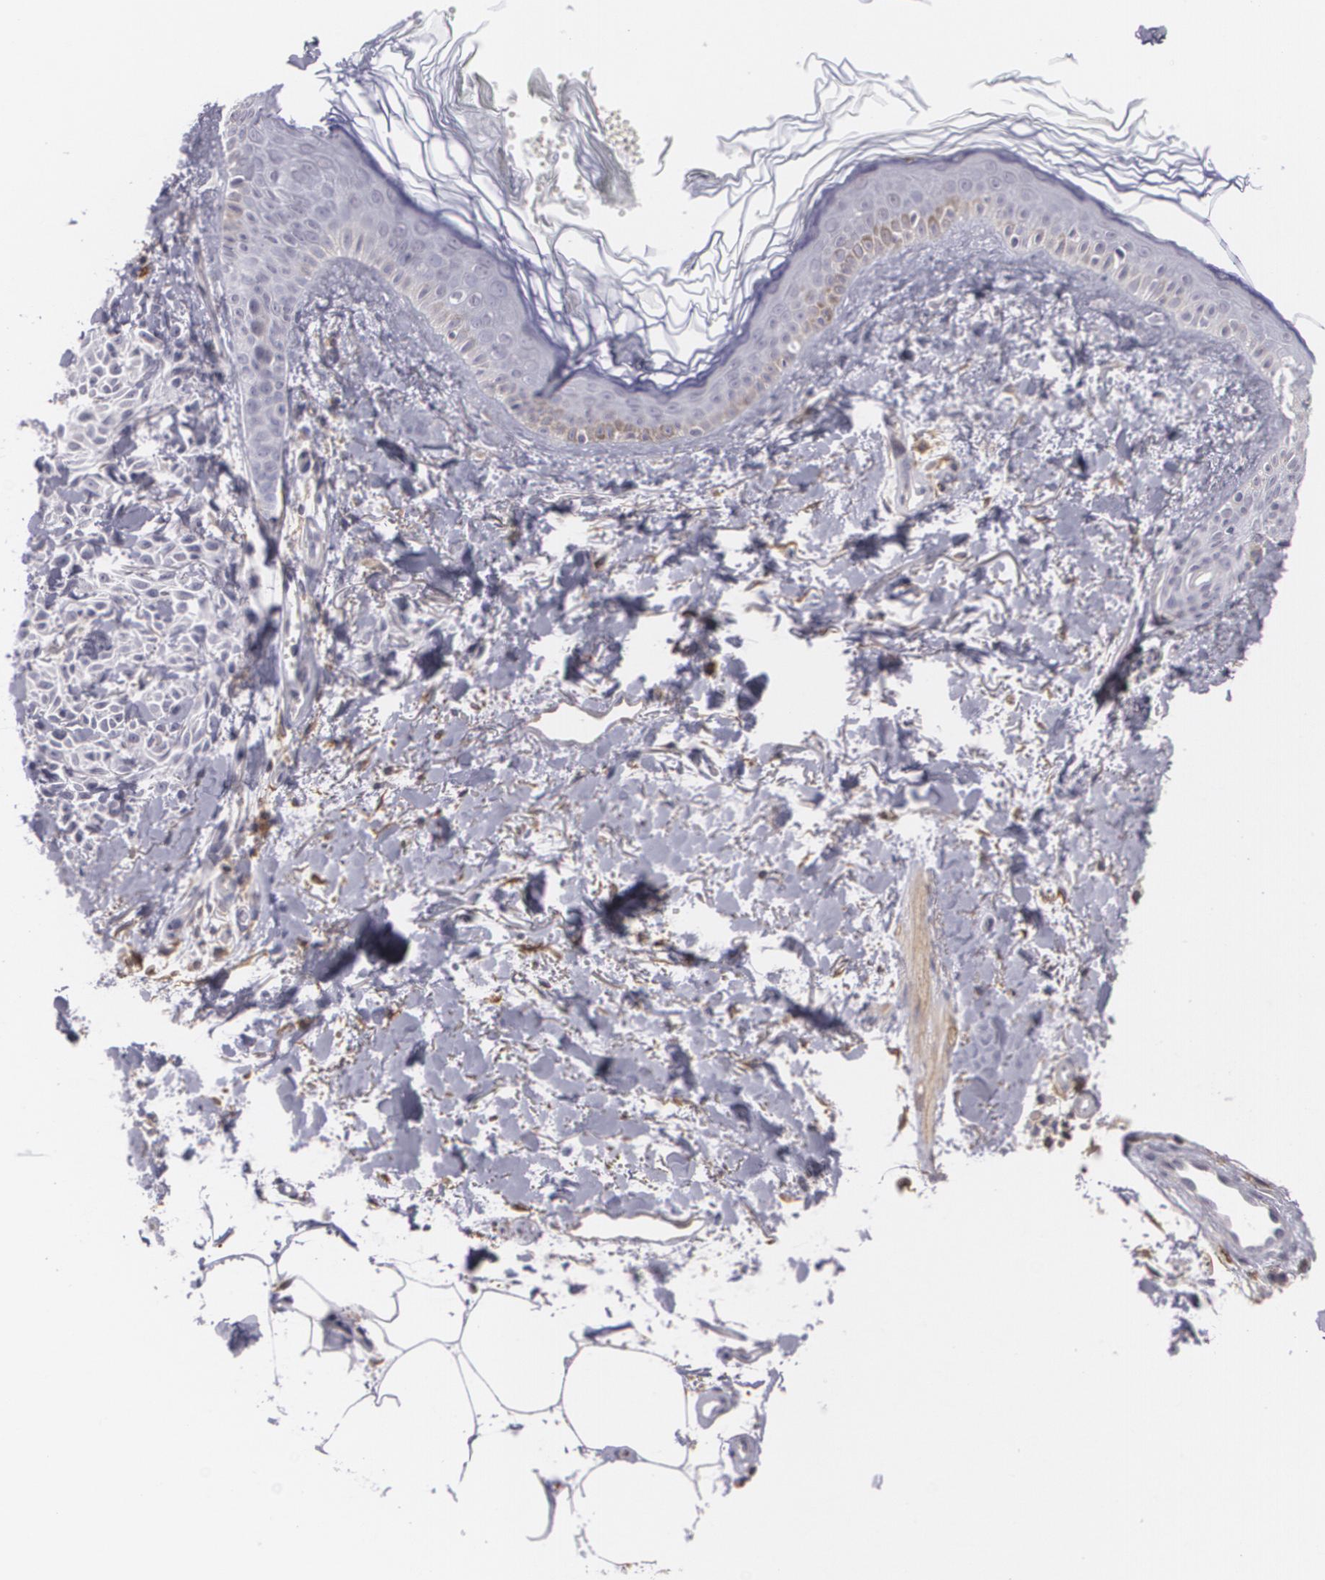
{"staining": {"intensity": "negative", "quantity": "none", "location": "none"}, "tissue": "melanoma", "cell_type": "Tumor cells", "image_type": "cancer", "snomed": [{"axis": "morphology", "description": "Malignant melanoma, NOS"}, {"axis": "topography", "description": "Skin"}], "caption": "DAB immunohistochemical staining of human malignant melanoma reveals no significant positivity in tumor cells.", "gene": "BIN1", "patient": {"sex": "female", "age": 73}}